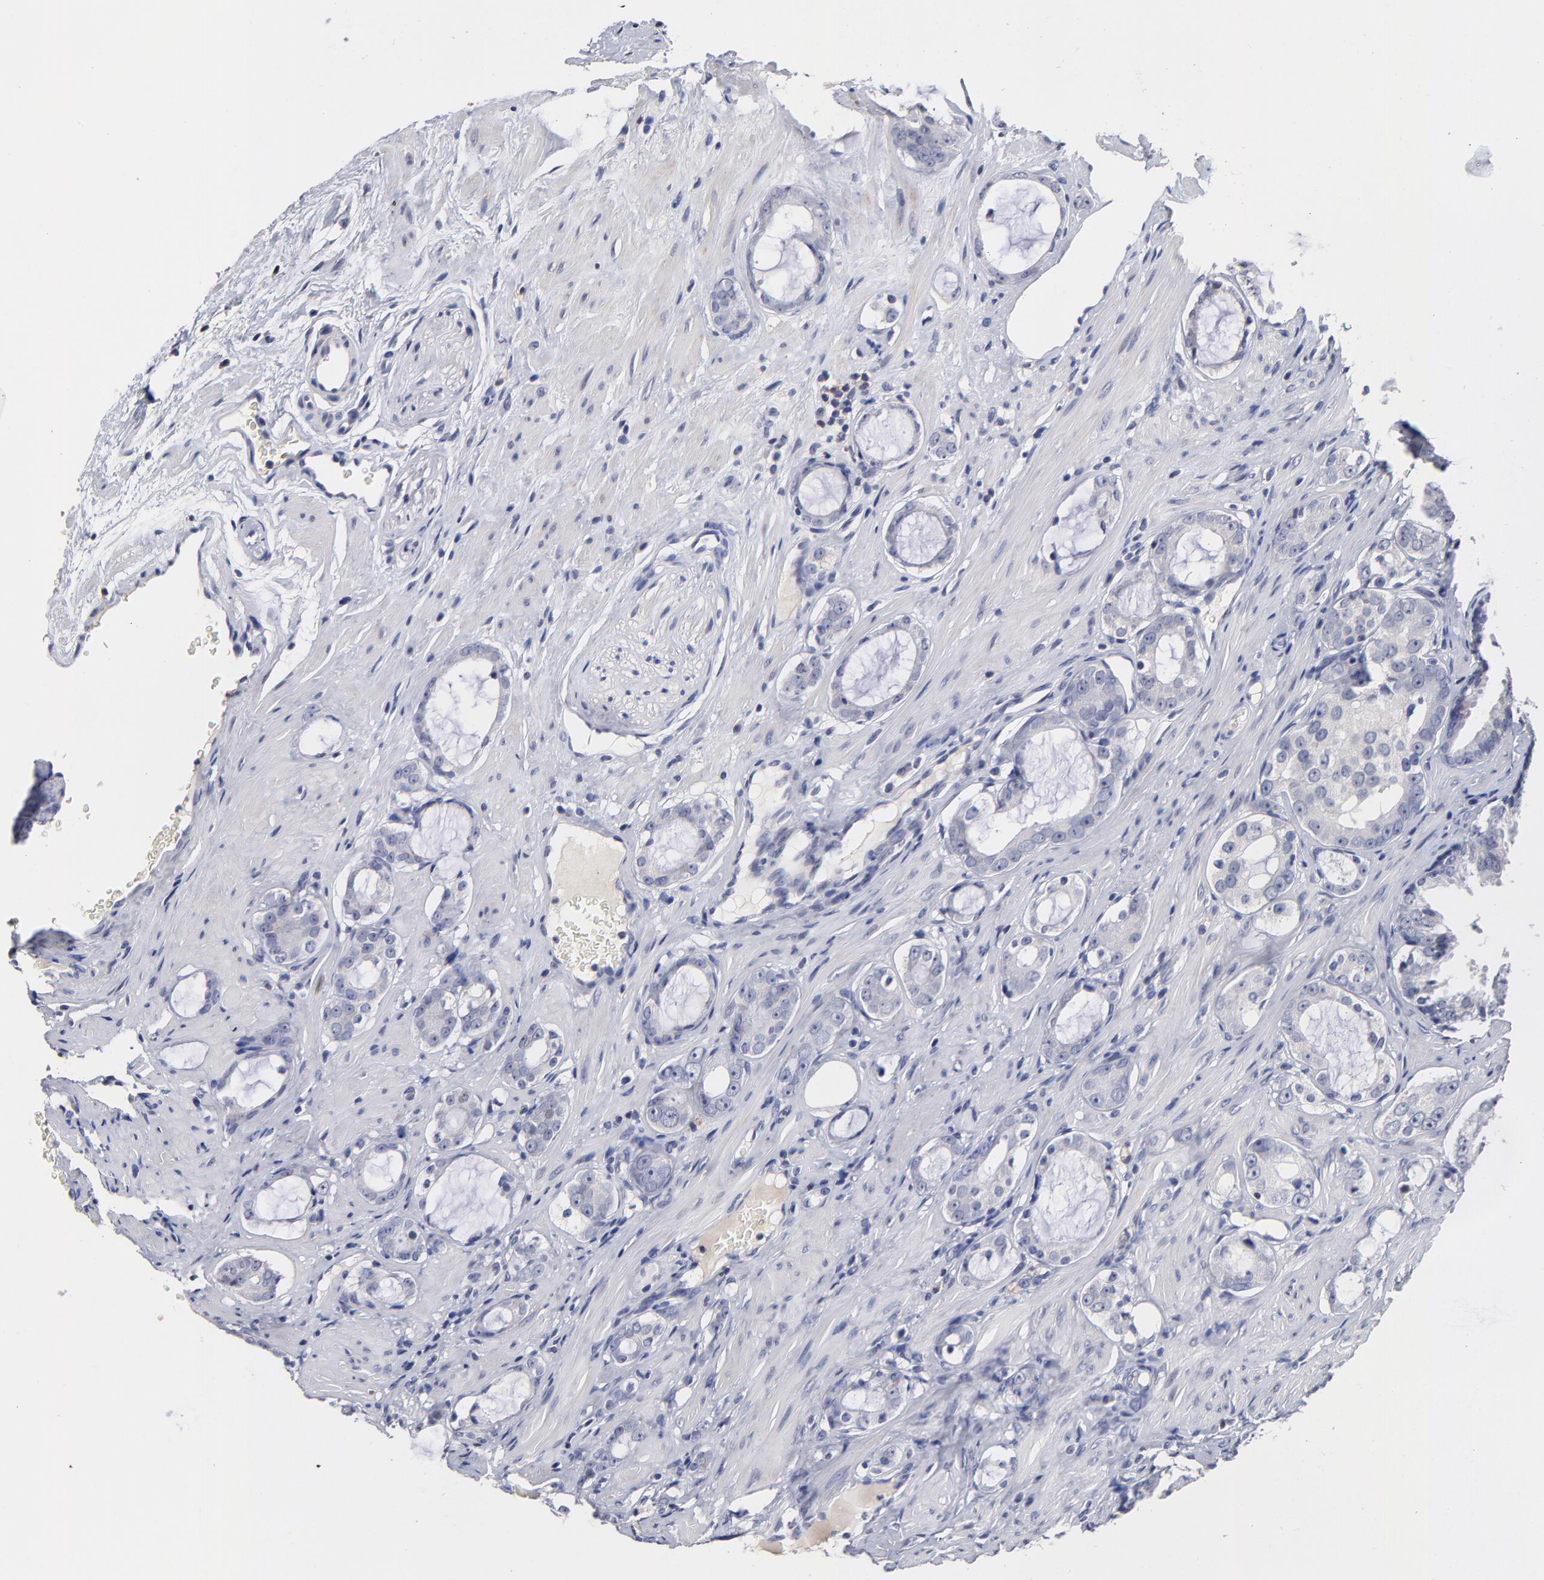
{"staining": {"intensity": "negative", "quantity": "none", "location": "none"}, "tissue": "prostate cancer", "cell_type": "Tumor cells", "image_type": "cancer", "snomed": [{"axis": "morphology", "description": "Adenocarcinoma, Medium grade"}, {"axis": "topography", "description": "Prostate"}], "caption": "Immunohistochemistry (IHC) histopathology image of human prostate cancer stained for a protein (brown), which displays no expression in tumor cells.", "gene": "TRAT1", "patient": {"sex": "male", "age": 73}}